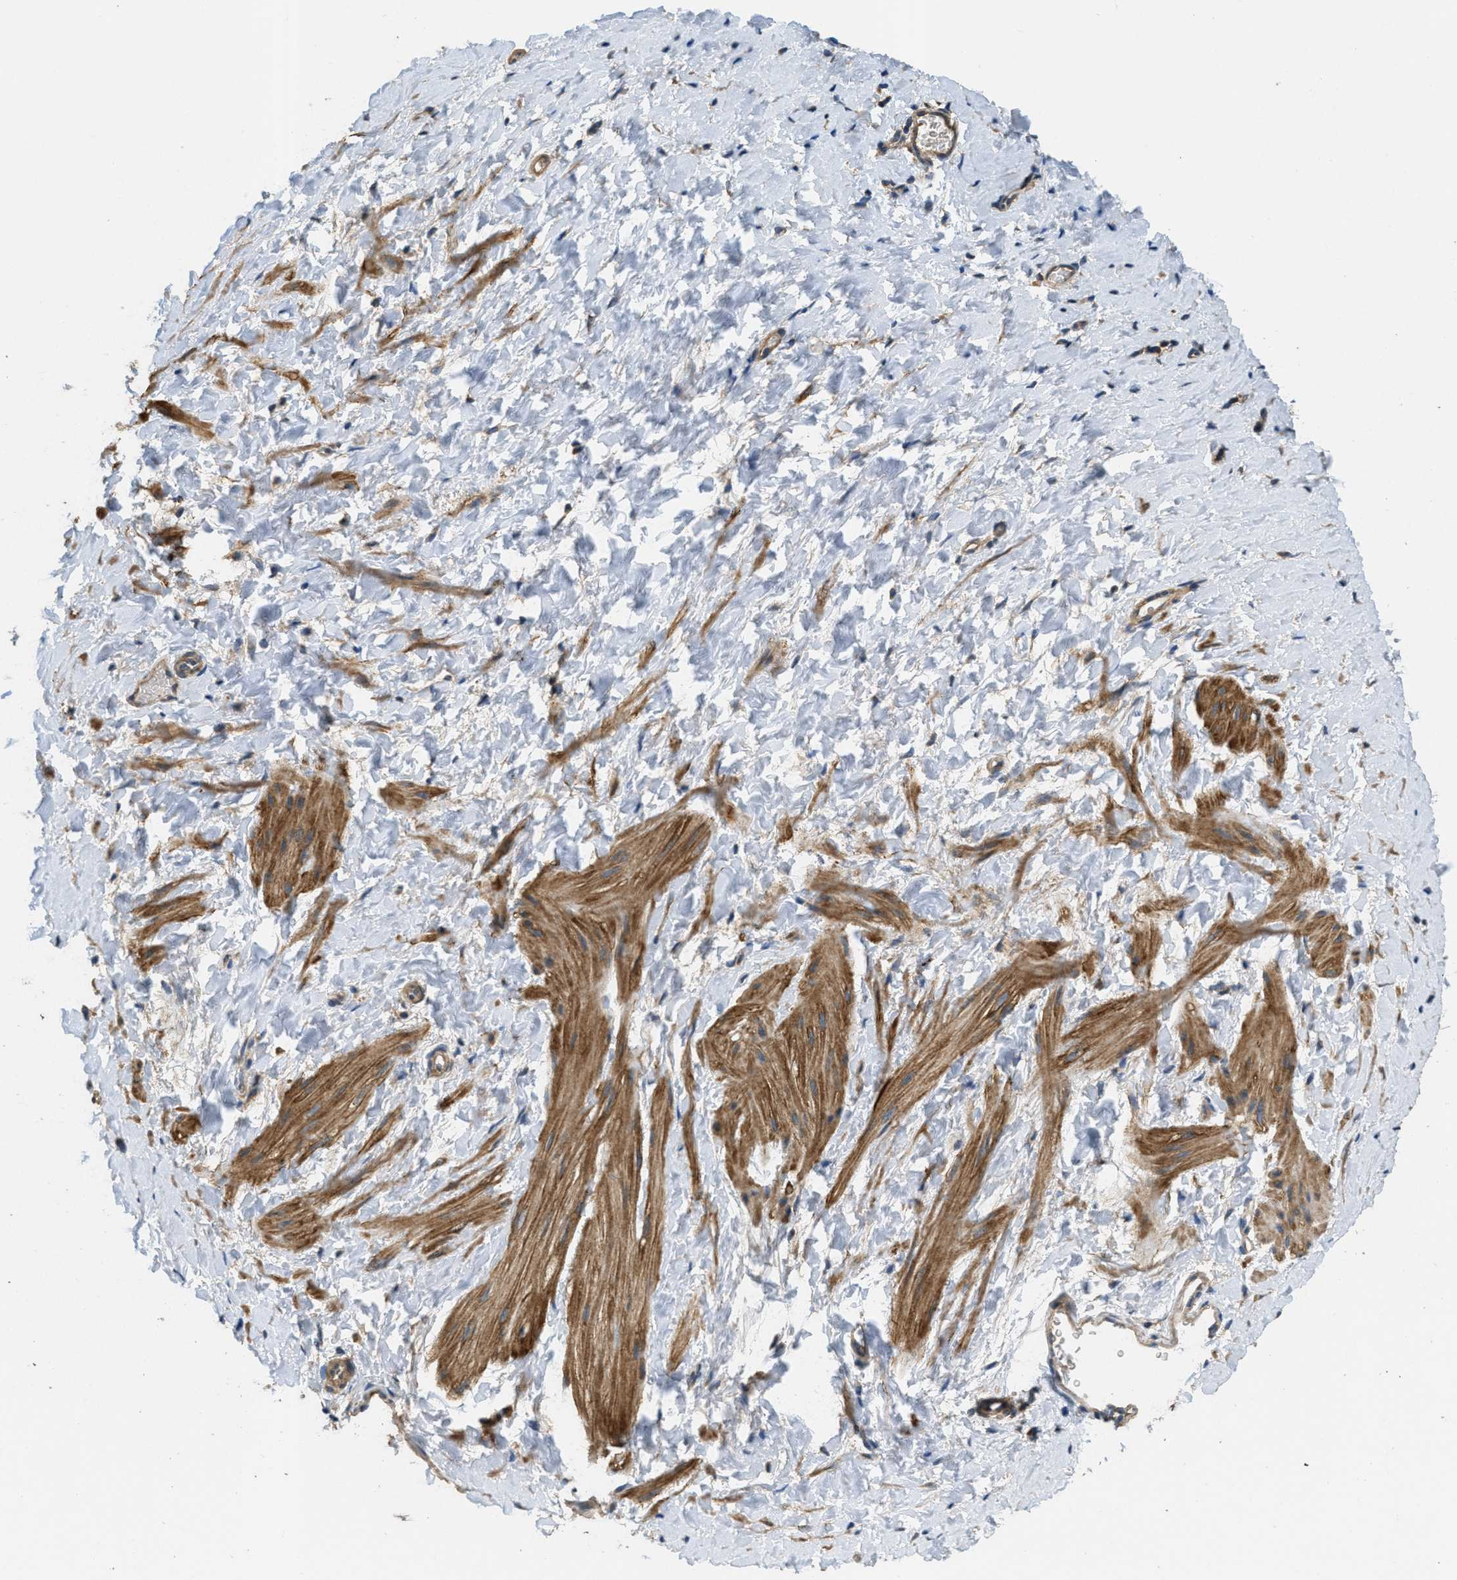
{"staining": {"intensity": "moderate", "quantity": ">75%", "location": "cytoplasmic/membranous"}, "tissue": "smooth muscle", "cell_type": "Smooth muscle cells", "image_type": "normal", "snomed": [{"axis": "morphology", "description": "Normal tissue, NOS"}, {"axis": "topography", "description": "Smooth muscle"}], "caption": "An immunohistochemistry (IHC) image of benign tissue is shown. Protein staining in brown shows moderate cytoplasmic/membranous positivity in smooth muscle within smooth muscle cells. The protein of interest is stained brown, and the nuclei are stained in blue (DAB (3,3'-diaminobenzidine) IHC with brightfield microscopy, high magnification).", "gene": "THBS2", "patient": {"sex": "male", "age": 16}}